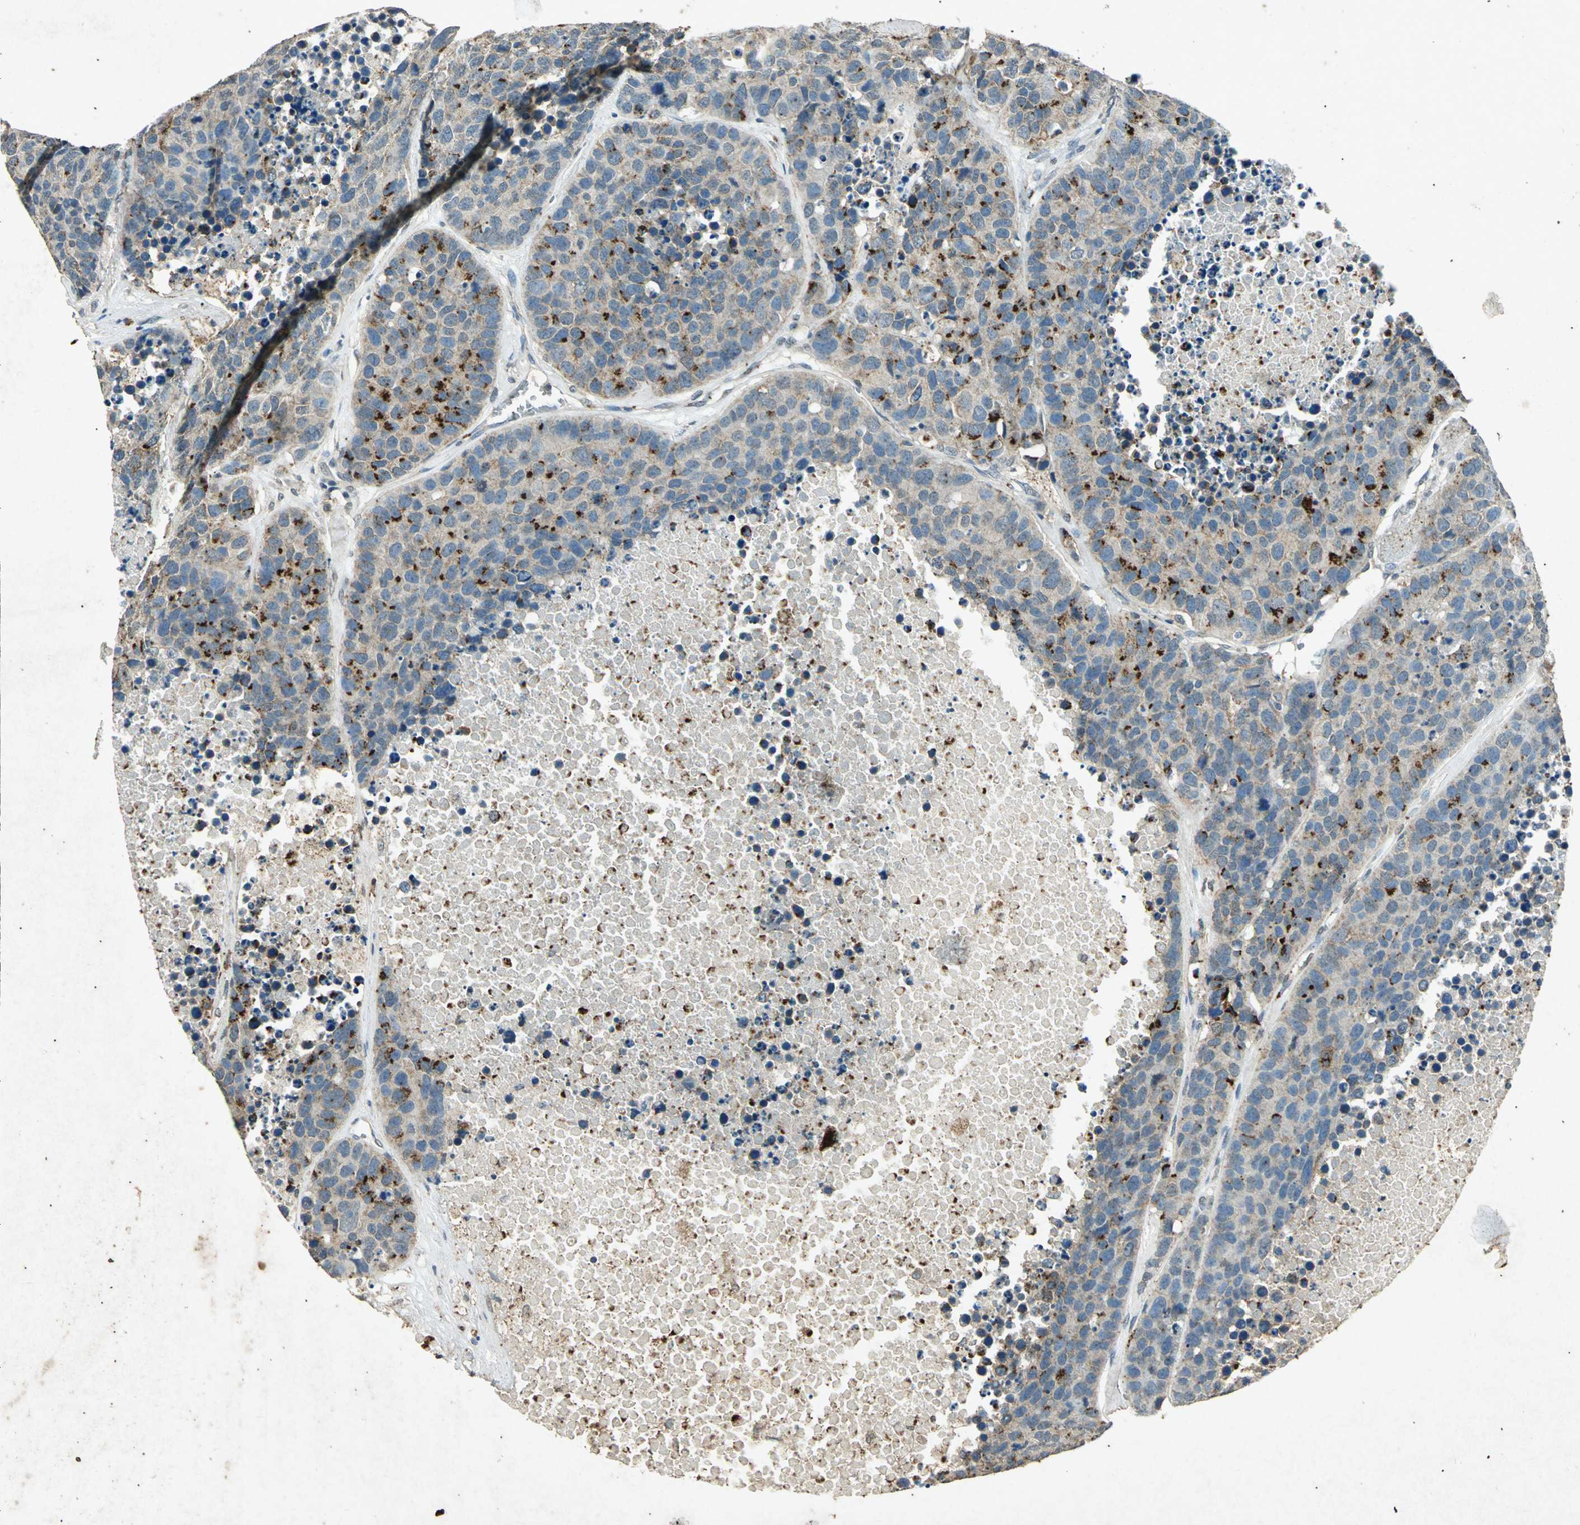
{"staining": {"intensity": "strong", "quantity": "<25%", "location": "cytoplasmic/membranous"}, "tissue": "carcinoid", "cell_type": "Tumor cells", "image_type": "cancer", "snomed": [{"axis": "morphology", "description": "Carcinoid, malignant, NOS"}, {"axis": "topography", "description": "Lung"}], "caption": "Immunohistochemical staining of human carcinoid demonstrates medium levels of strong cytoplasmic/membranous protein positivity in approximately <25% of tumor cells.", "gene": "PSEN1", "patient": {"sex": "male", "age": 60}}